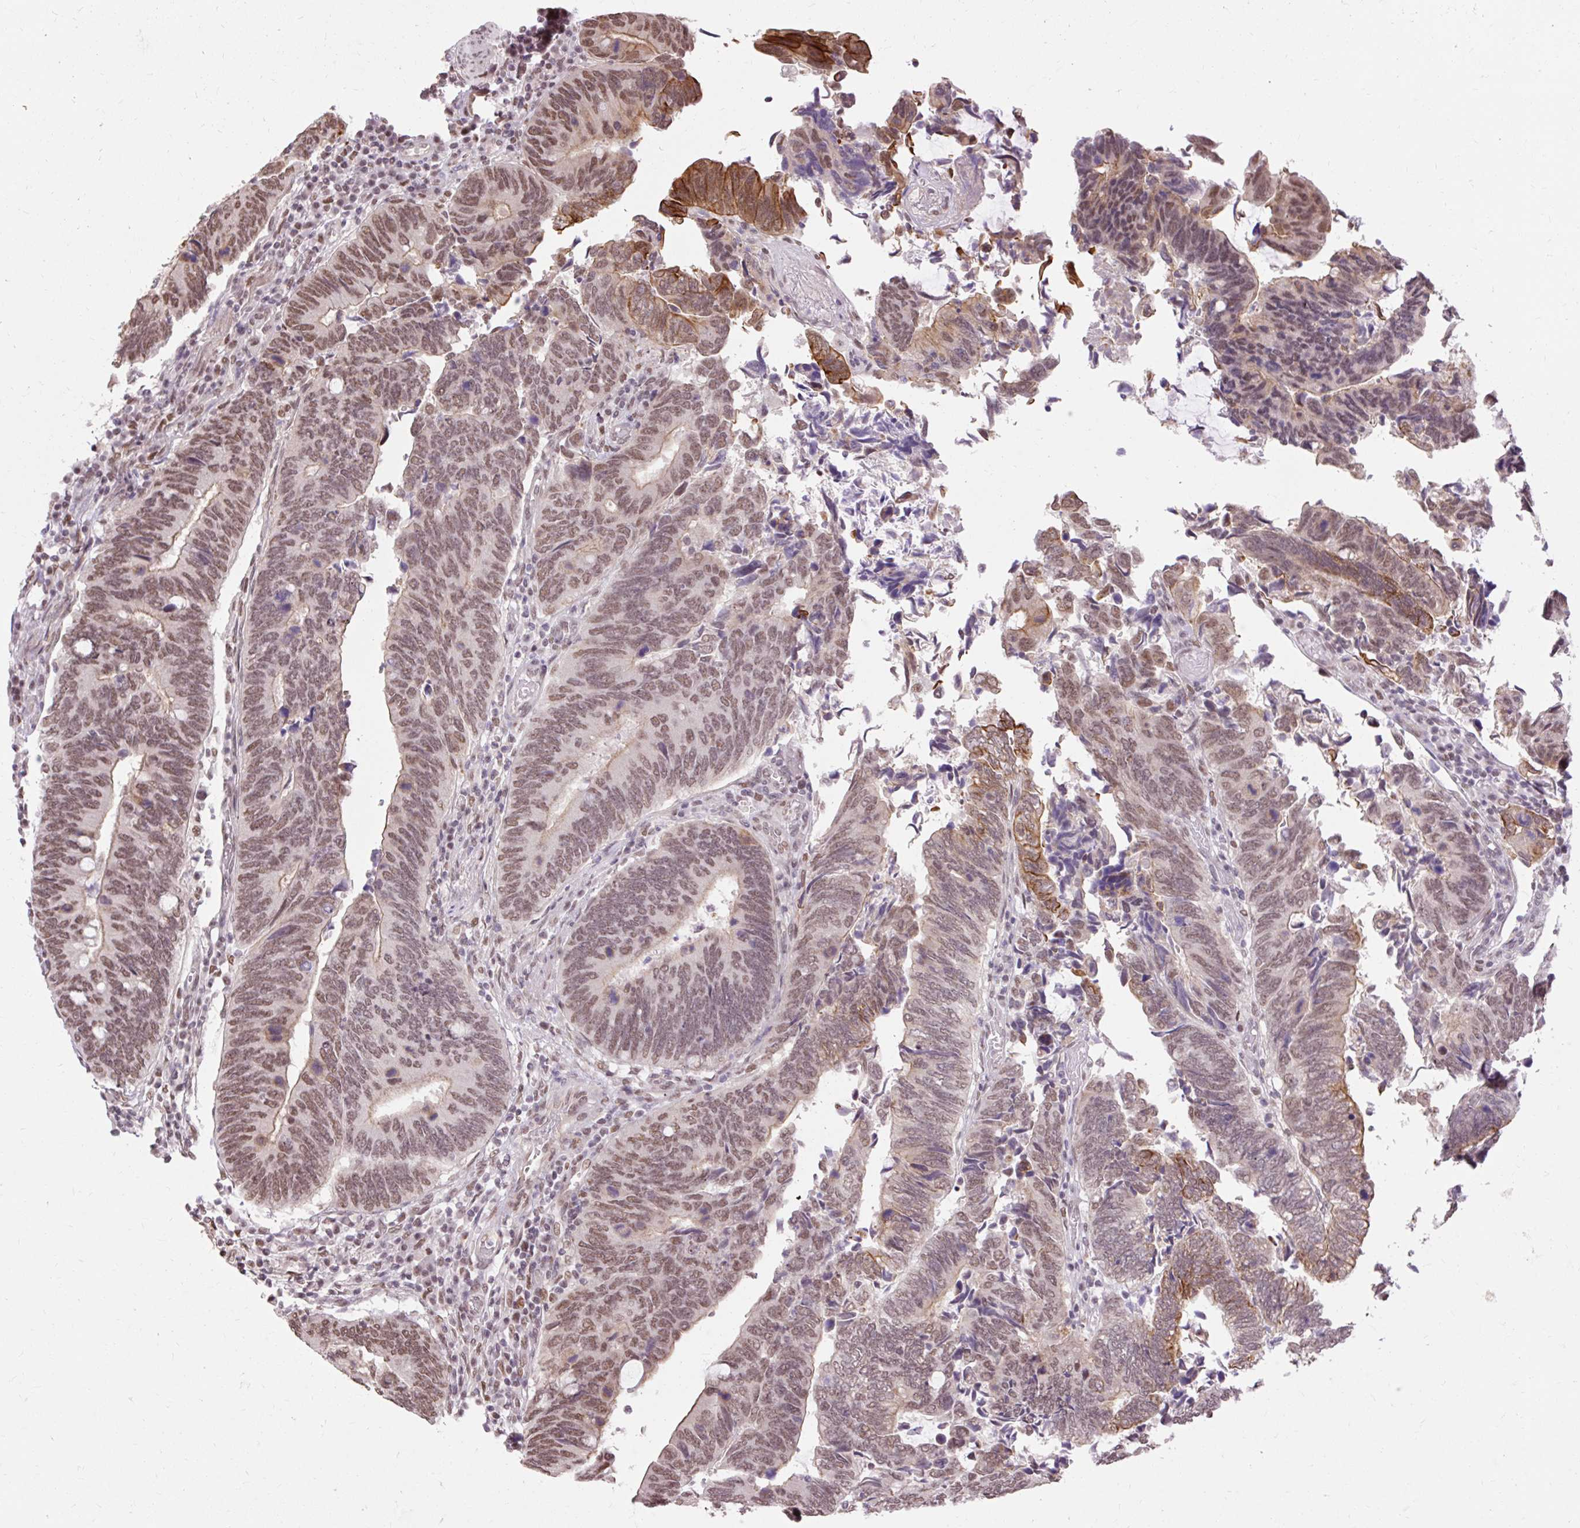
{"staining": {"intensity": "moderate", "quantity": ">75%", "location": "cytoplasmic/membranous,nuclear"}, "tissue": "colorectal cancer", "cell_type": "Tumor cells", "image_type": "cancer", "snomed": [{"axis": "morphology", "description": "Adenocarcinoma, NOS"}, {"axis": "topography", "description": "Colon"}], "caption": "Brown immunohistochemical staining in human colorectal cancer (adenocarcinoma) shows moderate cytoplasmic/membranous and nuclear positivity in about >75% of tumor cells.", "gene": "NPIPB12", "patient": {"sex": "male", "age": 87}}